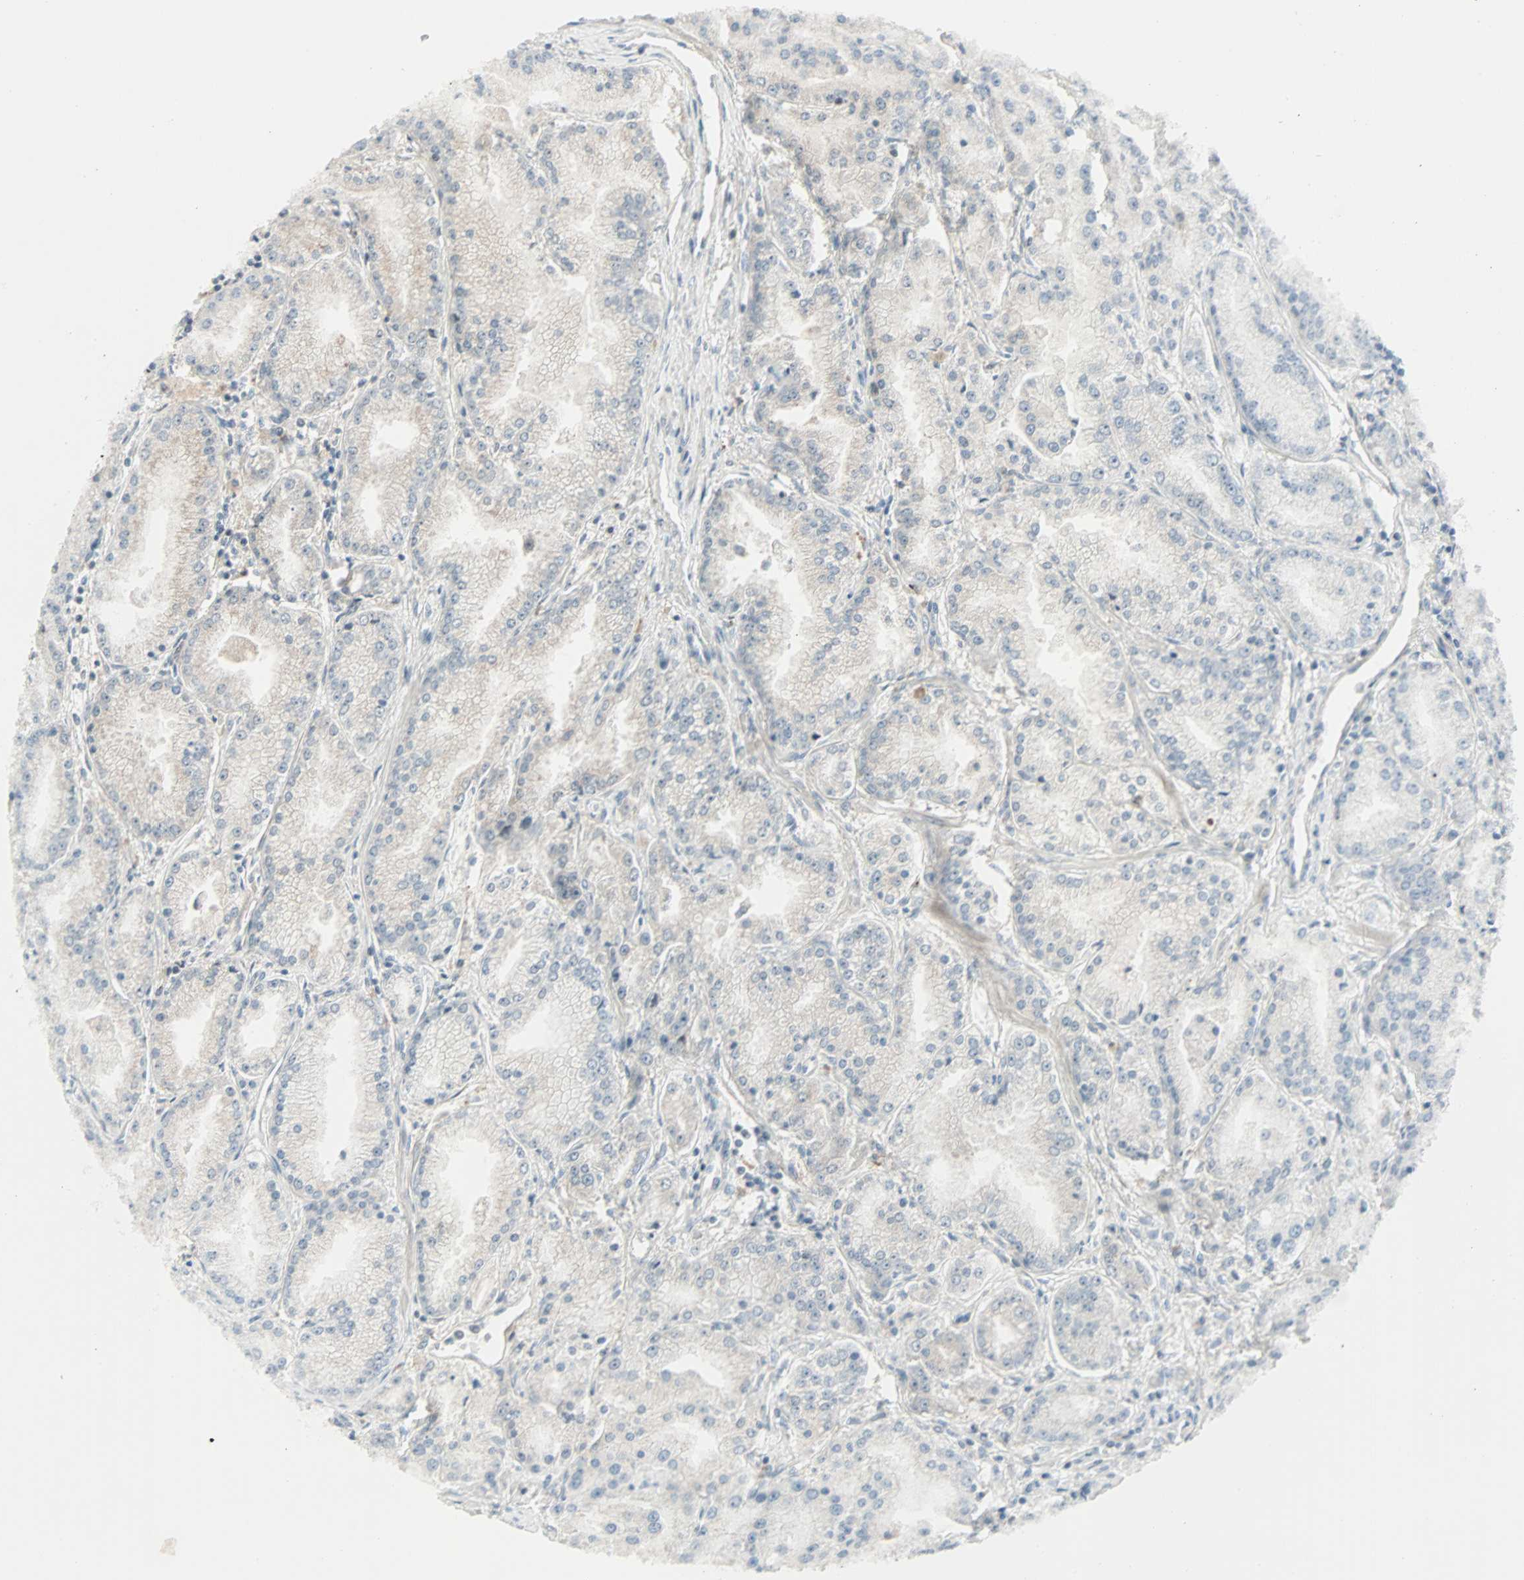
{"staining": {"intensity": "weak", "quantity": "25%-75%", "location": "cytoplasmic/membranous,nuclear"}, "tissue": "prostate cancer", "cell_type": "Tumor cells", "image_type": "cancer", "snomed": [{"axis": "morphology", "description": "Adenocarcinoma, High grade"}, {"axis": "topography", "description": "Prostate"}], "caption": "Prostate cancer tissue exhibits weak cytoplasmic/membranous and nuclear staining in about 25%-75% of tumor cells, visualized by immunohistochemistry.", "gene": "KDM4A", "patient": {"sex": "male", "age": 61}}